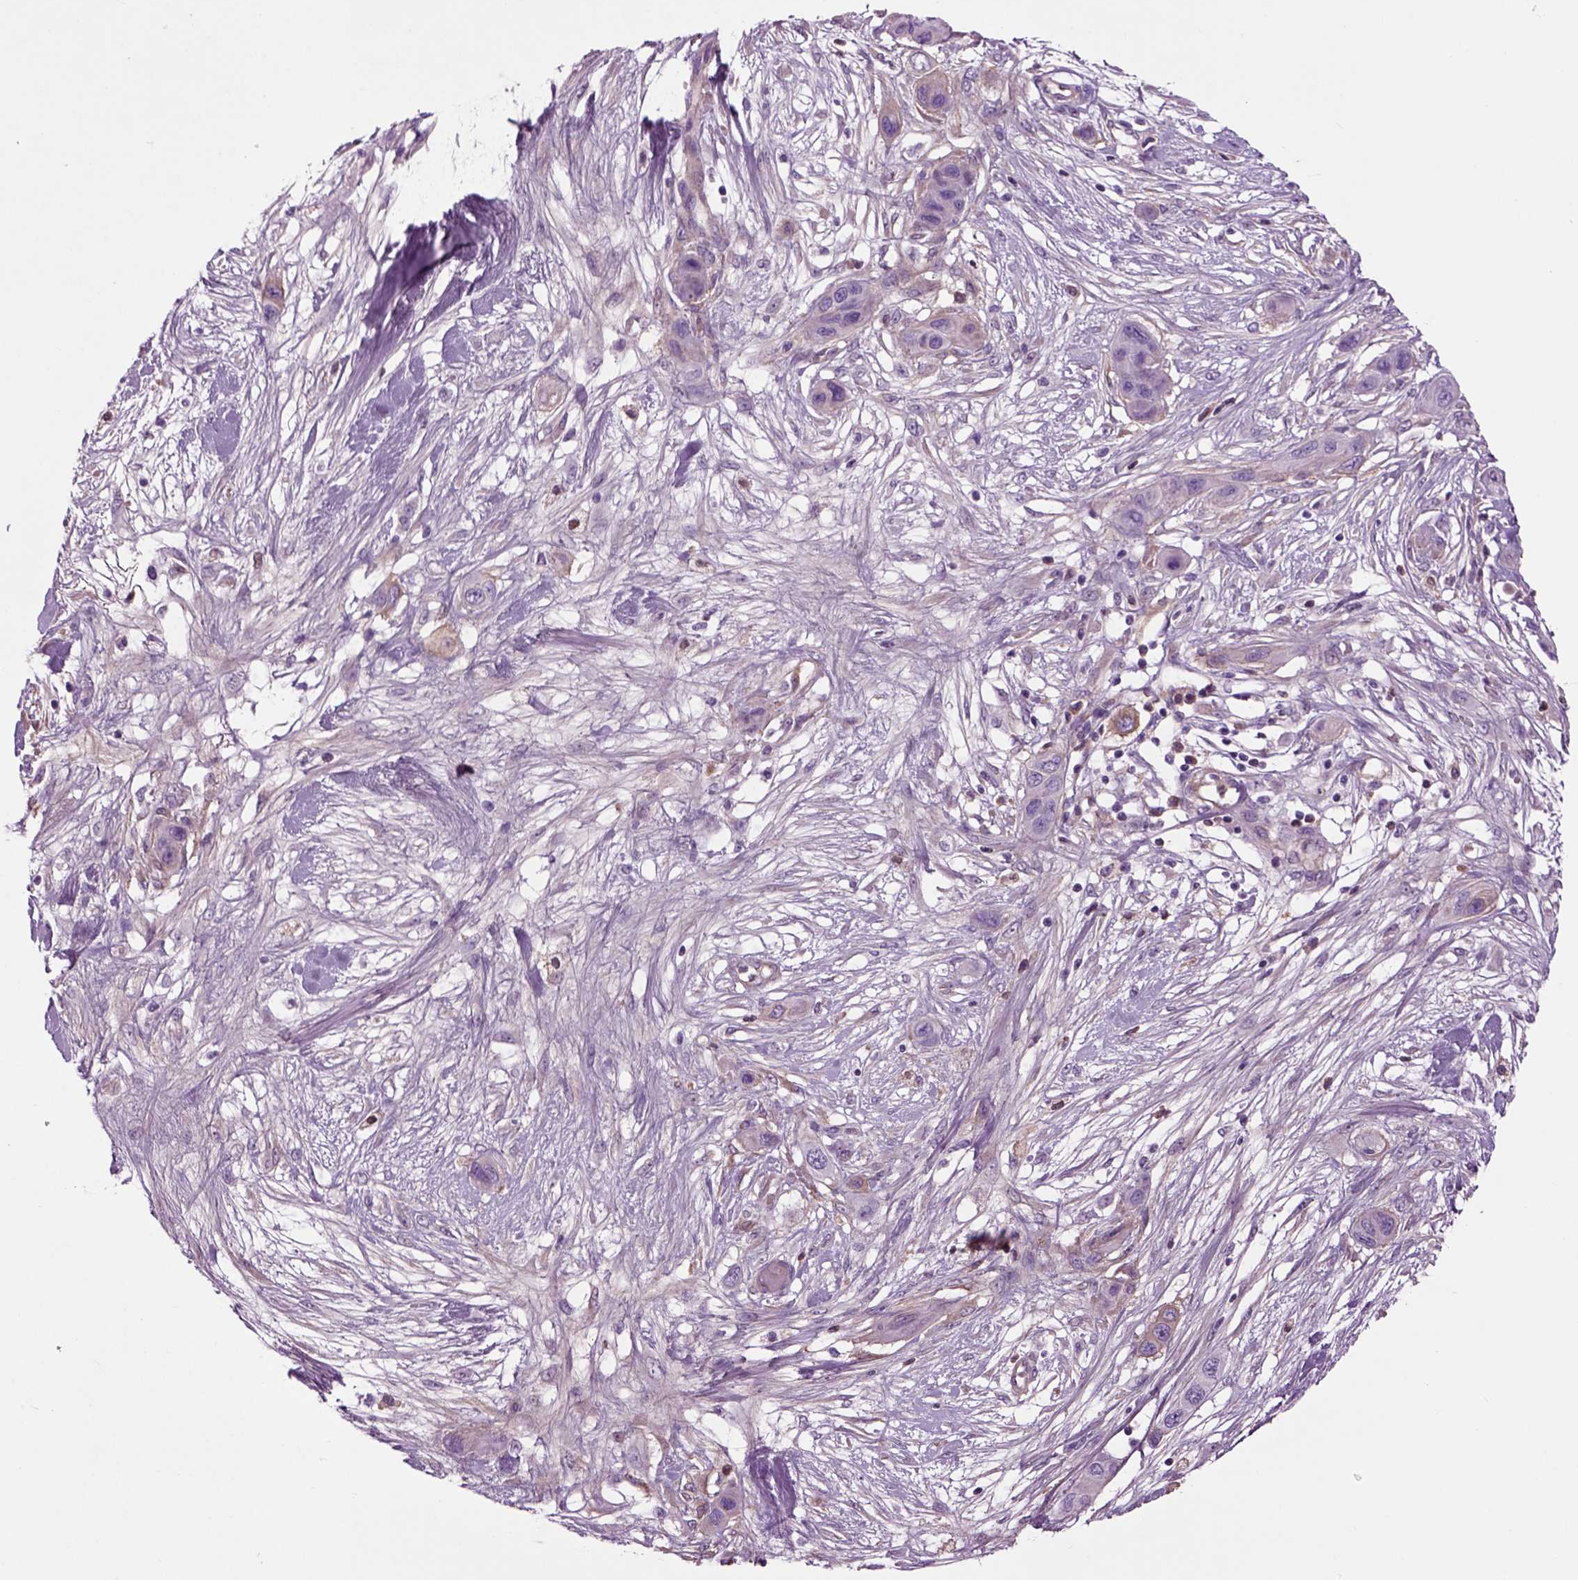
{"staining": {"intensity": "negative", "quantity": "none", "location": "none"}, "tissue": "skin cancer", "cell_type": "Tumor cells", "image_type": "cancer", "snomed": [{"axis": "morphology", "description": "Squamous cell carcinoma, NOS"}, {"axis": "topography", "description": "Skin"}], "caption": "DAB immunohistochemical staining of skin cancer (squamous cell carcinoma) reveals no significant staining in tumor cells.", "gene": "SPON1", "patient": {"sex": "male", "age": 79}}